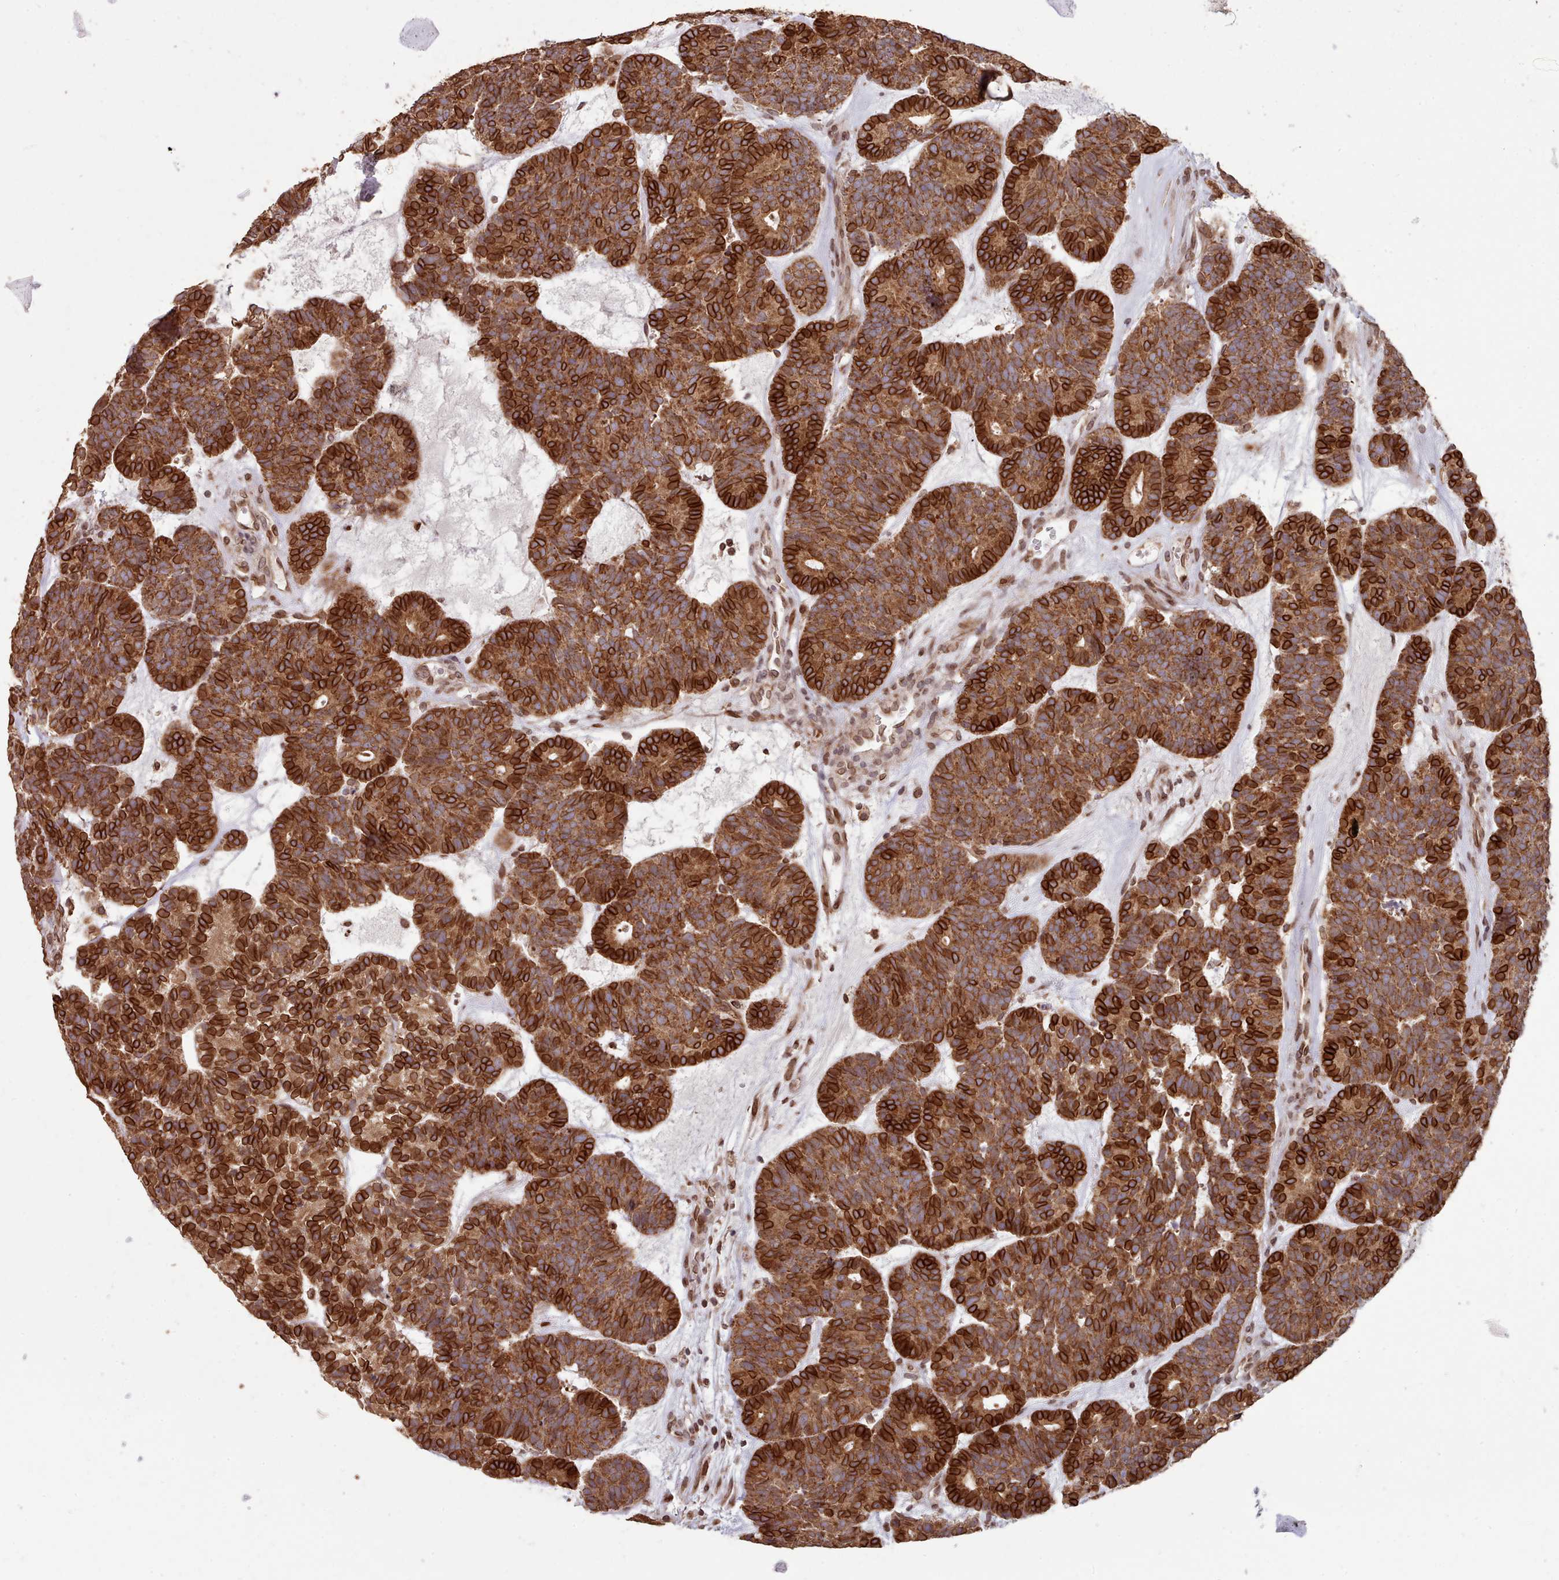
{"staining": {"intensity": "strong", "quantity": ">75%", "location": "cytoplasmic/membranous,nuclear"}, "tissue": "head and neck cancer", "cell_type": "Tumor cells", "image_type": "cancer", "snomed": [{"axis": "morphology", "description": "Adenocarcinoma, NOS"}, {"axis": "topography", "description": "Head-Neck"}], "caption": "A micrograph of human head and neck adenocarcinoma stained for a protein exhibits strong cytoplasmic/membranous and nuclear brown staining in tumor cells.", "gene": "TOR1AIP1", "patient": {"sex": "female", "age": 81}}